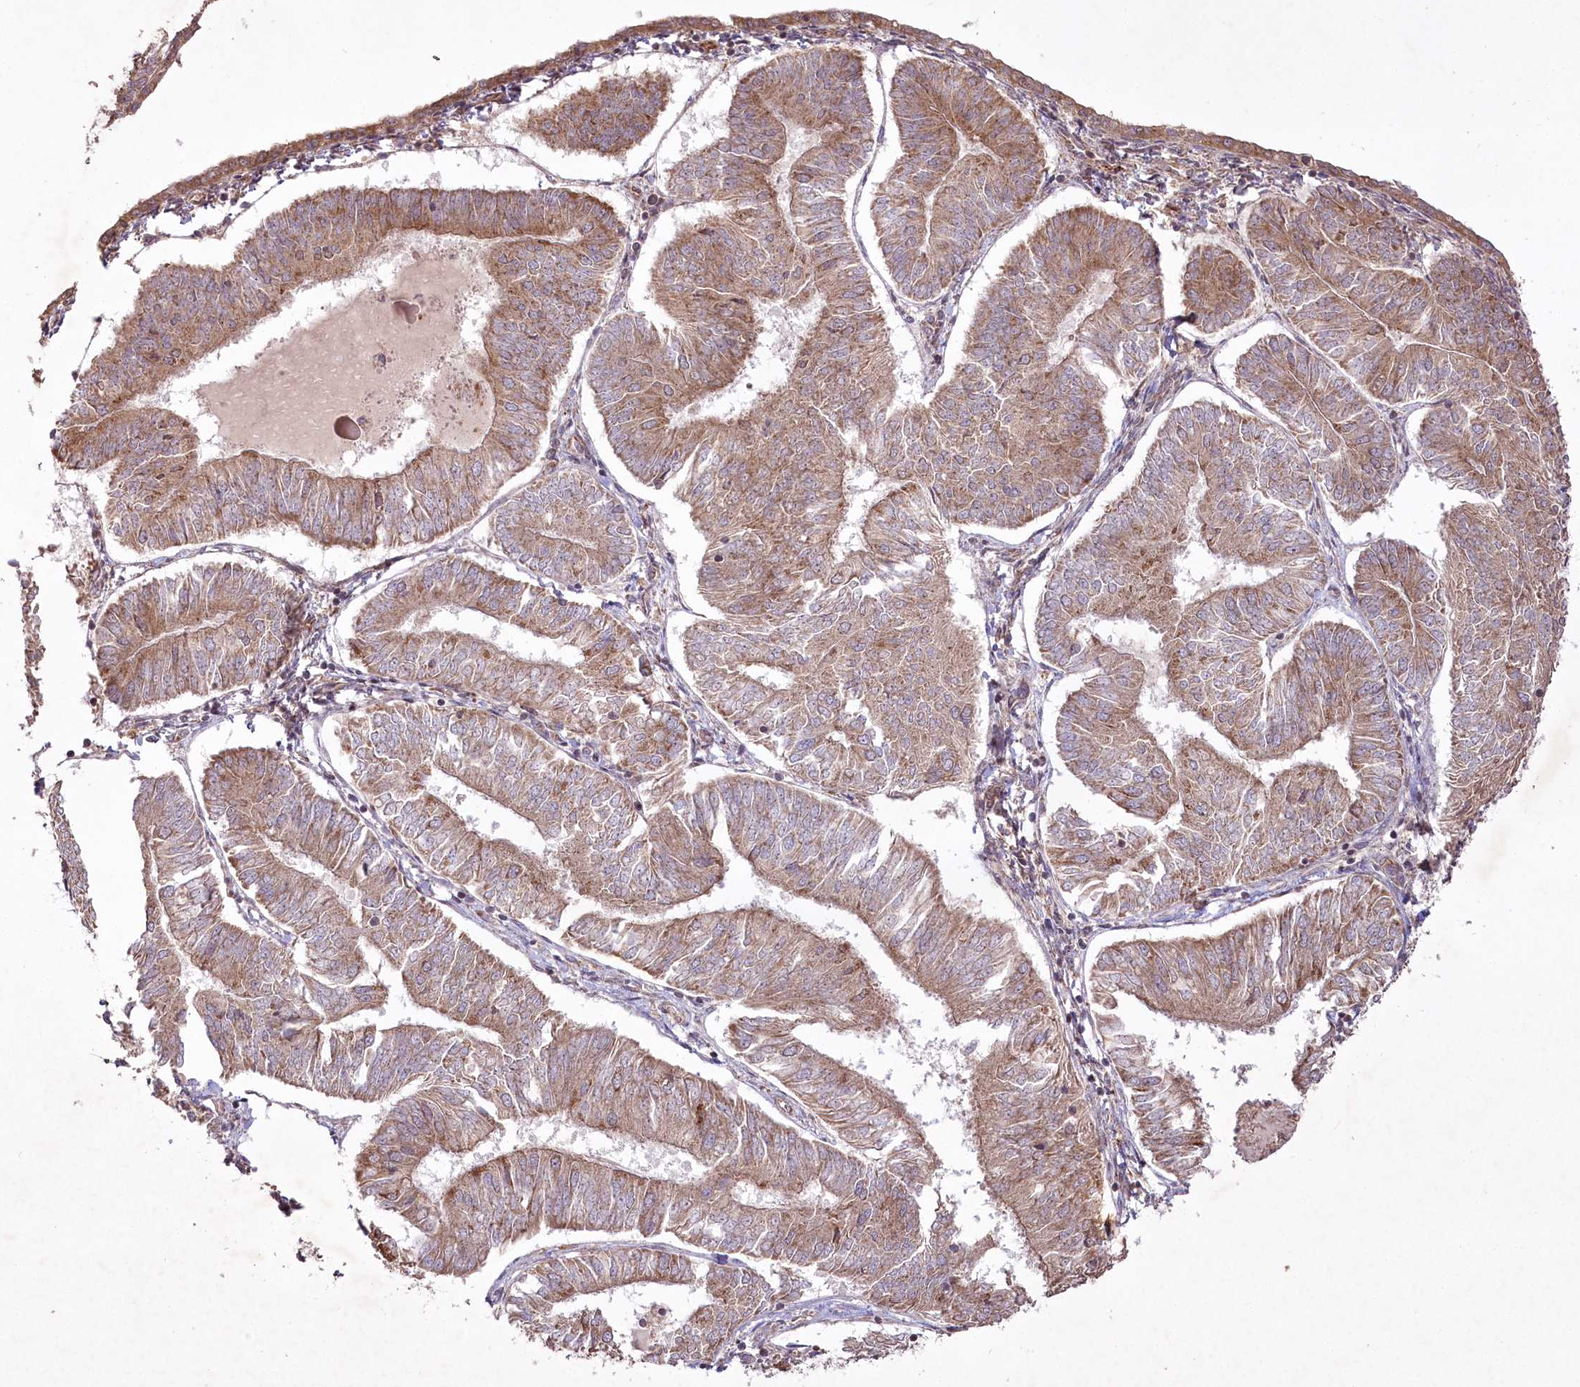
{"staining": {"intensity": "moderate", "quantity": ">75%", "location": "cytoplasmic/membranous"}, "tissue": "endometrial cancer", "cell_type": "Tumor cells", "image_type": "cancer", "snomed": [{"axis": "morphology", "description": "Adenocarcinoma, NOS"}, {"axis": "topography", "description": "Endometrium"}], "caption": "Protein expression analysis of endometrial cancer (adenocarcinoma) reveals moderate cytoplasmic/membranous positivity in about >75% of tumor cells.", "gene": "PSTK", "patient": {"sex": "female", "age": 58}}